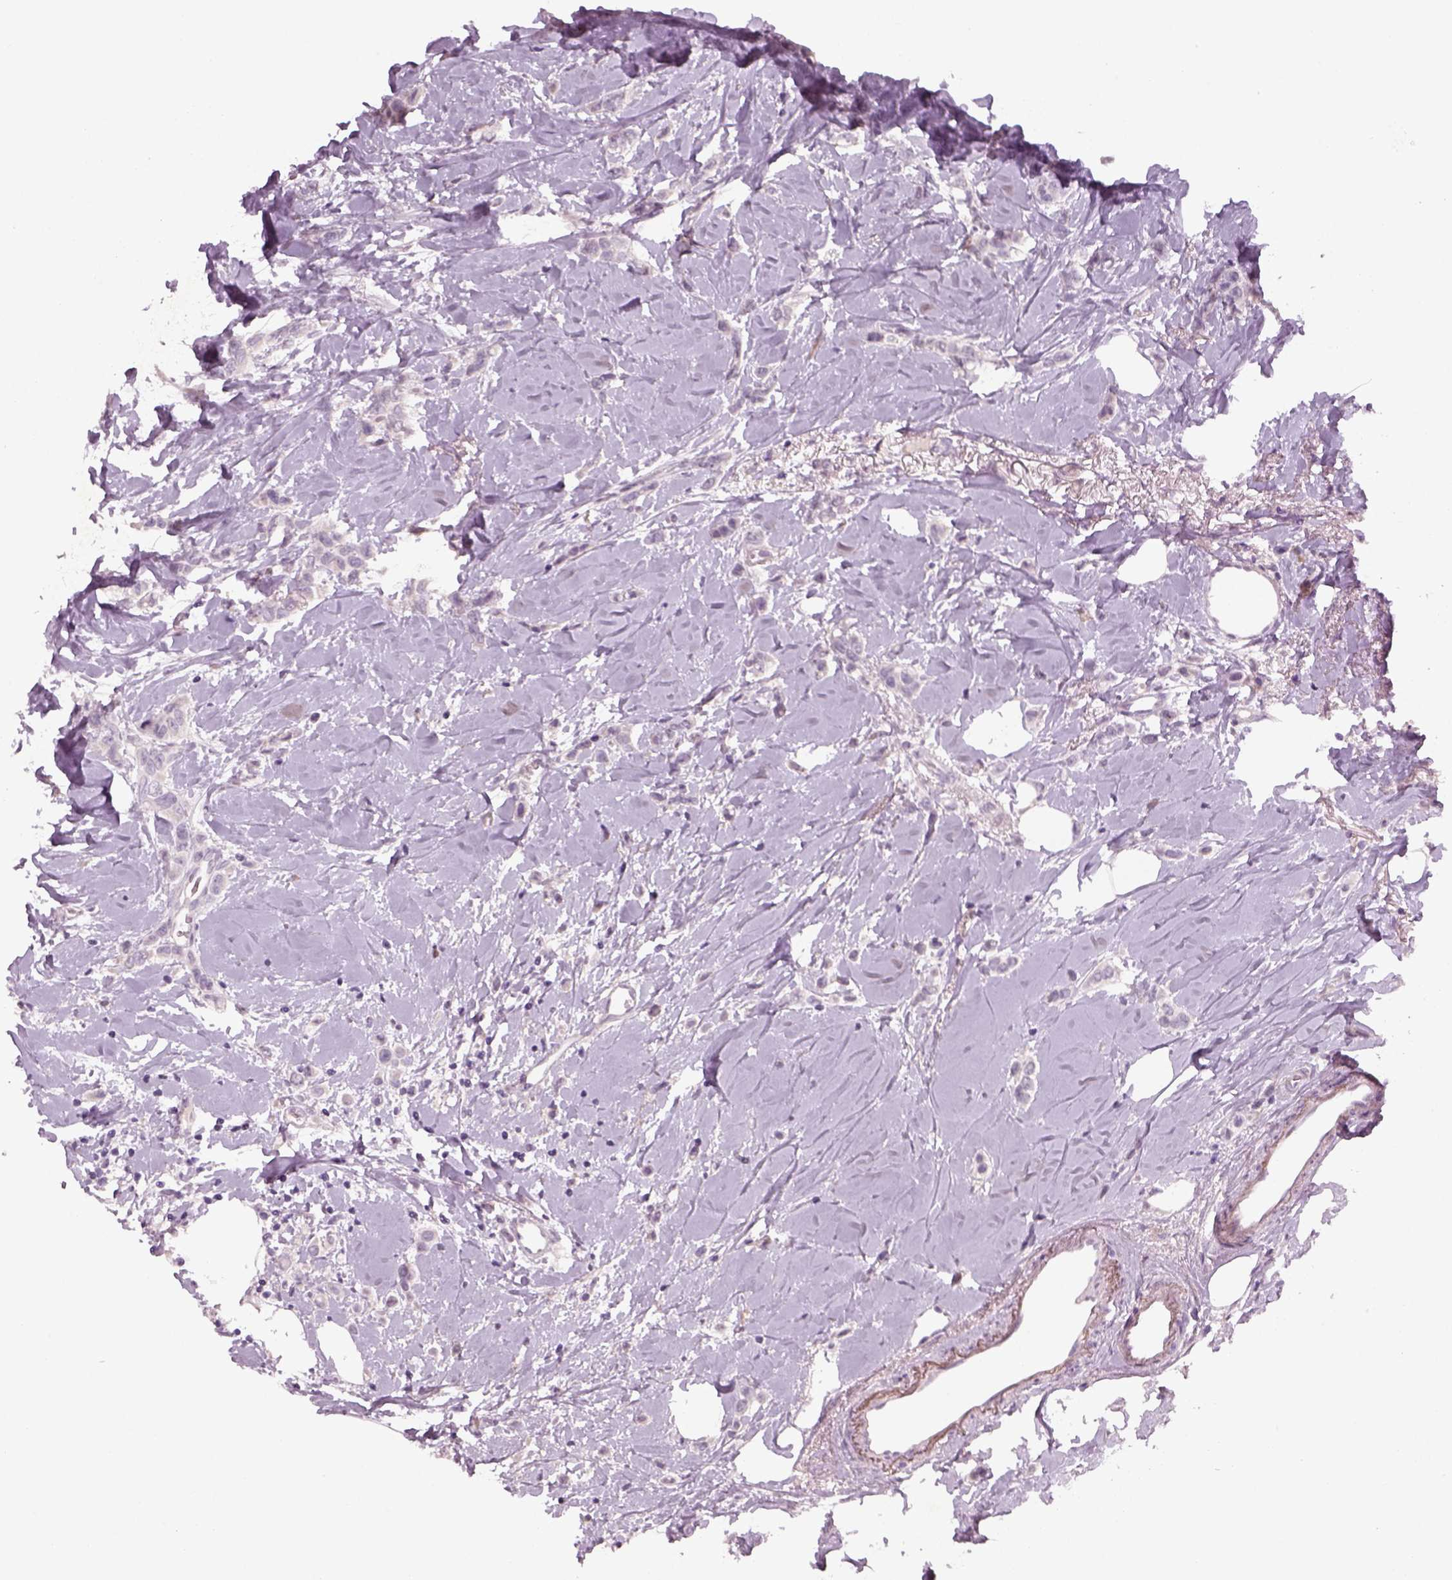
{"staining": {"intensity": "negative", "quantity": "none", "location": "none"}, "tissue": "breast cancer", "cell_type": "Tumor cells", "image_type": "cancer", "snomed": [{"axis": "morphology", "description": "Lobular carcinoma"}, {"axis": "topography", "description": "Breast"}], "caption": "IHC of human breast lobular carcinoma exhibits no positivity in tumor cells.", "gene": "PENK", "patient": {"sex": "female", "age": 66}}